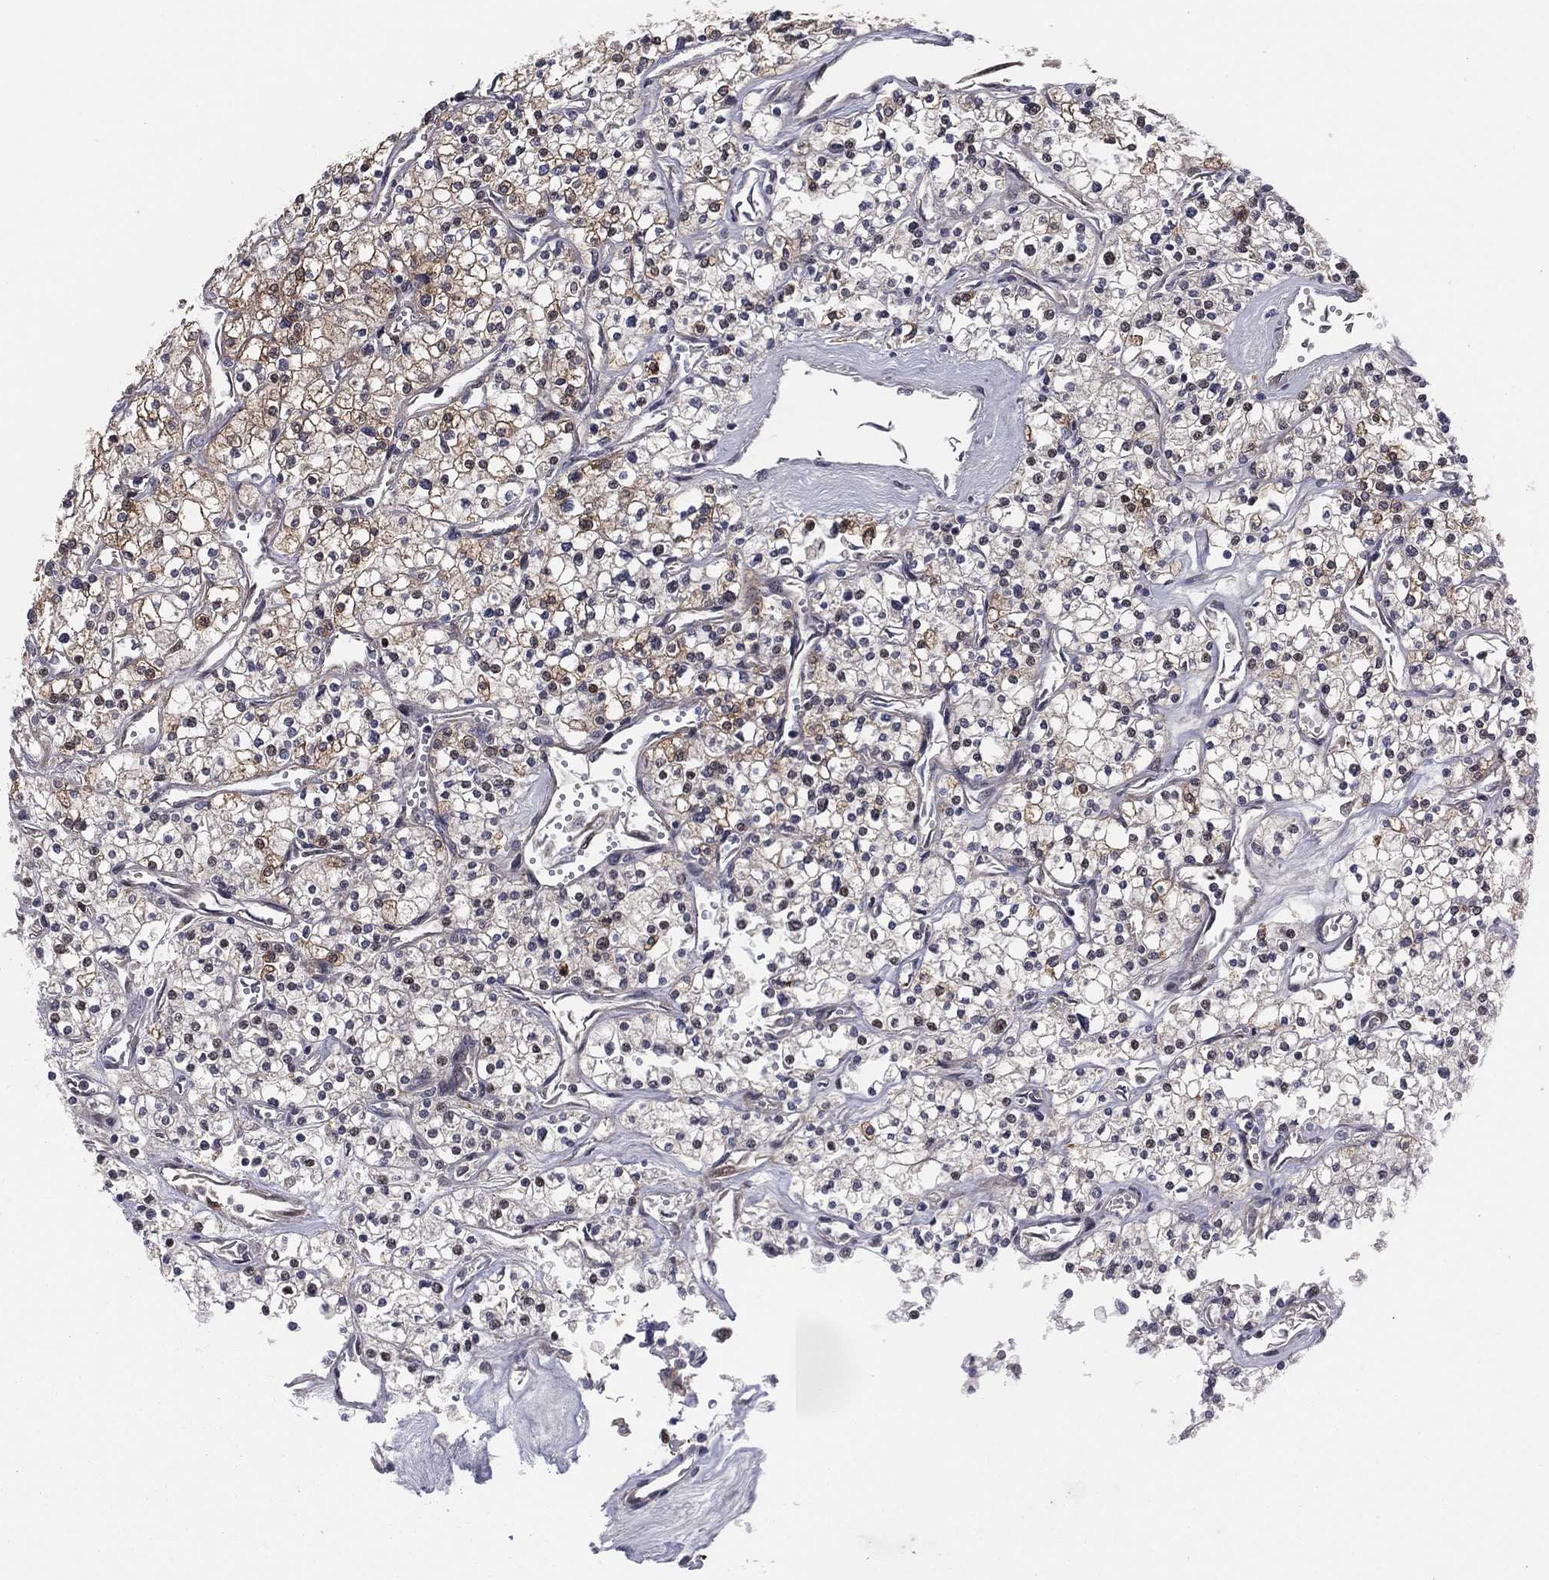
{"staining": {"intensity": "moderate", "quantity": "<25%", "location": "cytoplasmic/membranous"}, "tissue": "renal cancer", "cell_type": "Tumor cells", "image_type": "cancer", "snomed": [{"axis": "morphology", "description": "Adenocarcinoma, NOS"}, {"axis": "topography", "description": "Kidney"}], "caption": "Immunohistochemical staining of renal cancer demonstrates low levels of moderate cytoplasmic/membranous protein expression in approximately <25% of tumor cells.", "gene": "SNCG", "patient": {"sex": "male", "age": 80}}